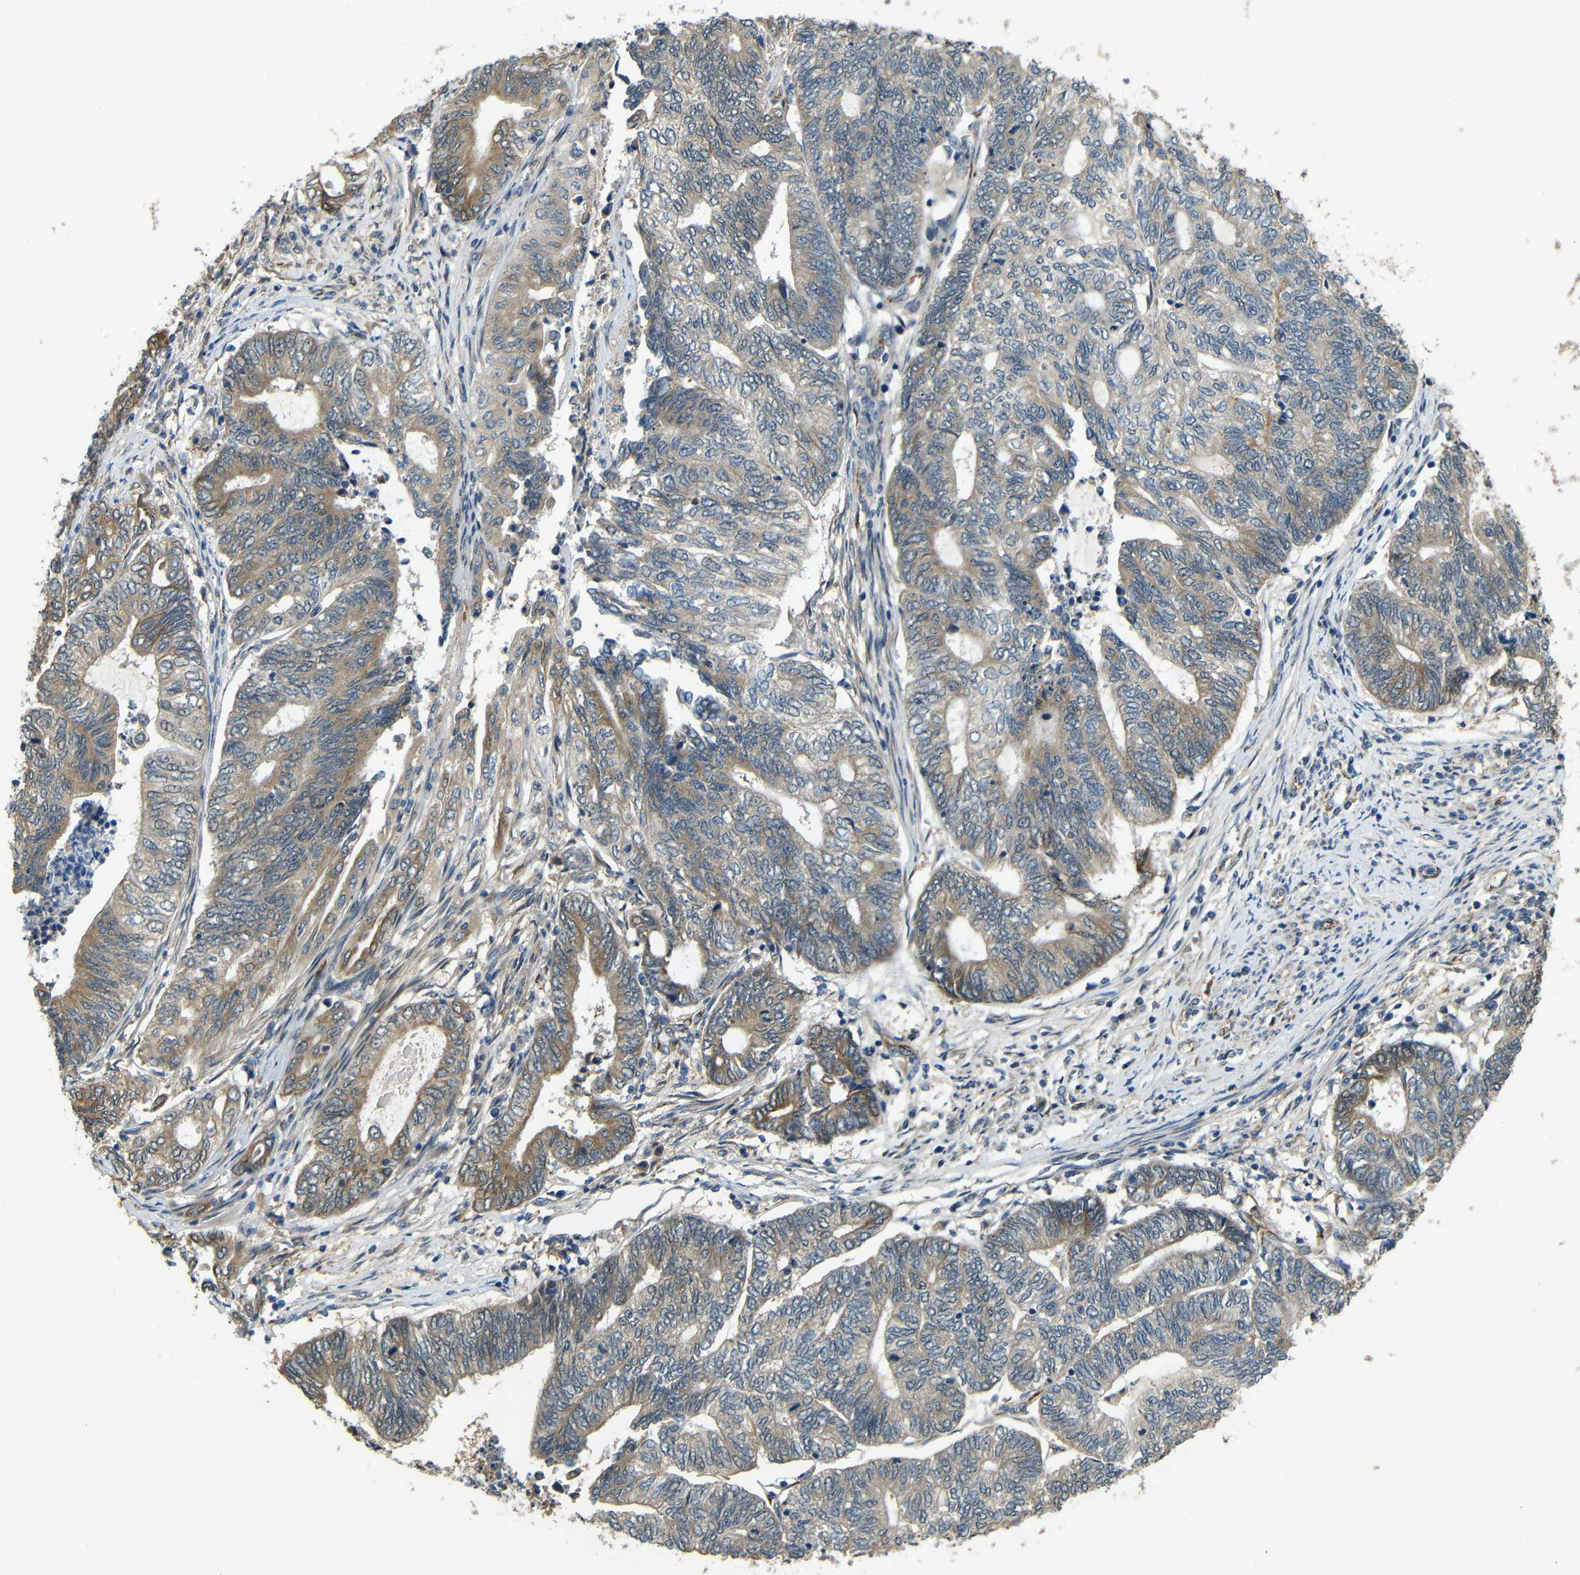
{"staining": {"intensity": "moderate", "quantity": "<25%", "location": "cytoplasmic/membranous"}, "tissue": "endometrial cancer", "cell_type": "Tumor cells", "image_type": "cancer", "snomed": [{"axis": "morphology", "description": "Adenocarcinoma, NOS"}, {"axis": "topography", "description": "Uterus"}, {"axis": "topography", "description": "Endometrium"}], "caption": "High-magnification brightfield microscopy of adenocarcinoma (endometrial) stained with DAB (brown) and counterstained with hematoxylin (blue). tumor cells exhibit moderate cytoplasmic/membranous expression is present in about<25% of cells.", "gene": "ATP7A", "patient": {"sex": "female", "age": 70}}